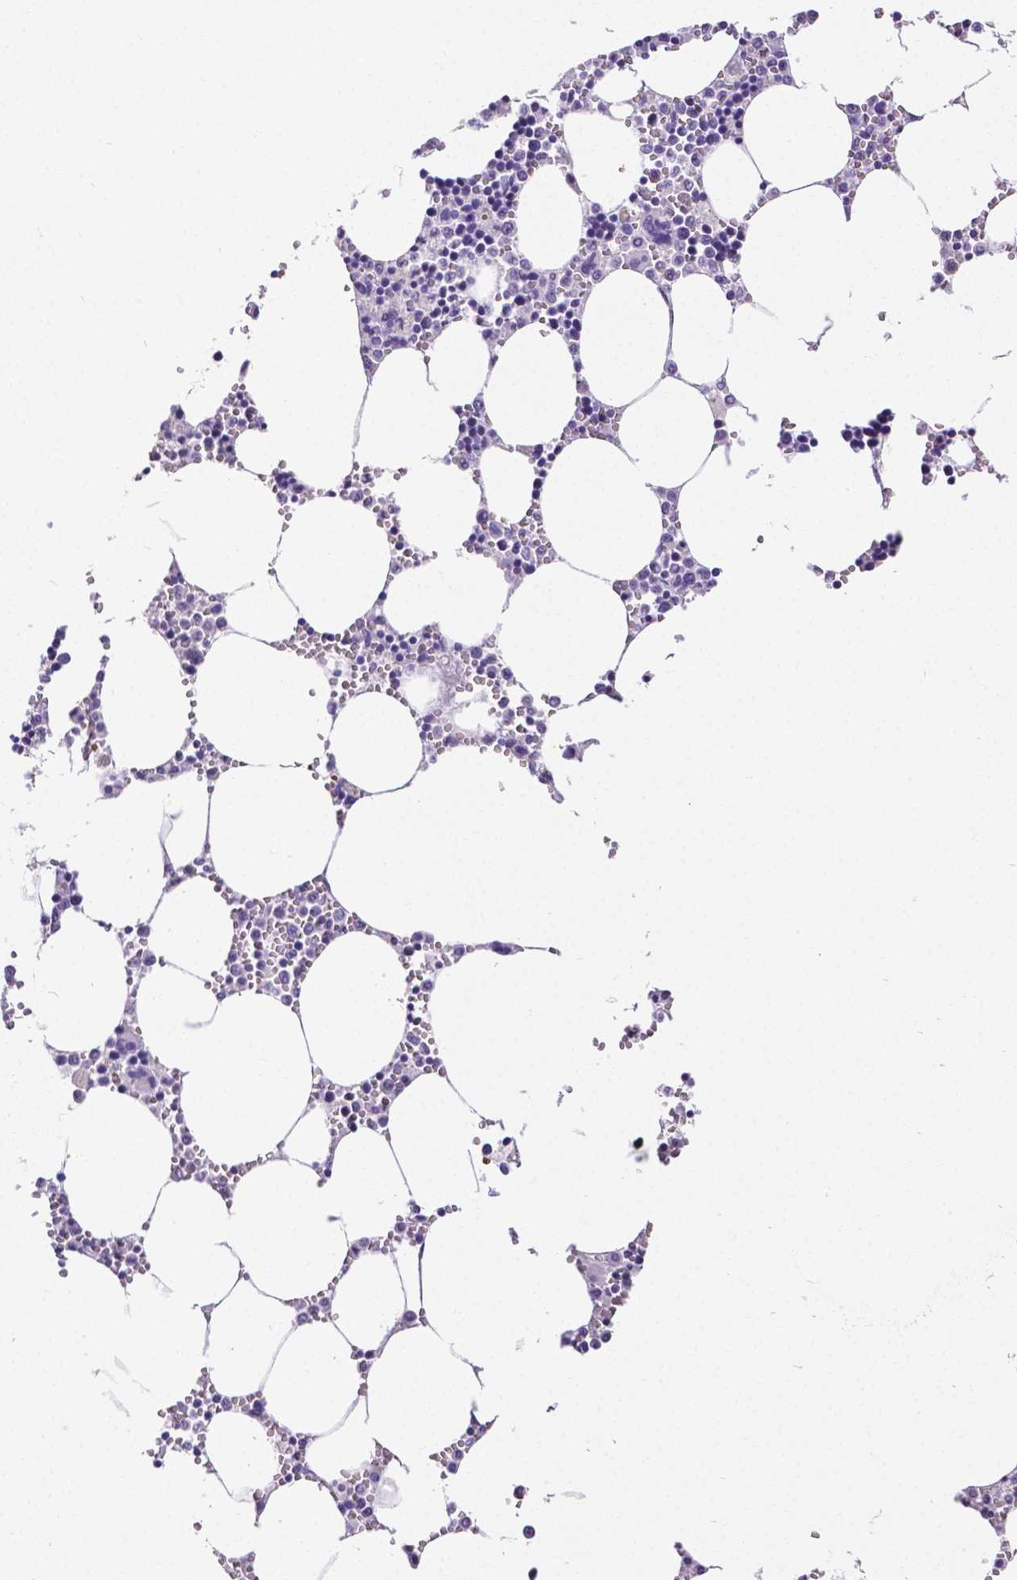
{"staining": {"intensity": "negative", "quantity": "none", "location": "none"}, "tissue": "bone marrow", "cell_type": "Hematopoietic cells", "image_type": "normal", "snomed": [{"axis": "morphology", "description": "Normal tissue, NOS"}, {"axis": "topography", "description": "Bone marrow"}], "caption": "Immunohistochemical staining of benign human bone marrow demonstrates no significant positivity in hematopoietic cells. The staining was performed using DAB to visualize the protein expression in brown, while the nuclei were stained in blue with hematoxylin (Magnification: 20x).", "gene": "SATB2", "patient": {"sex": "male", "age": 54}}